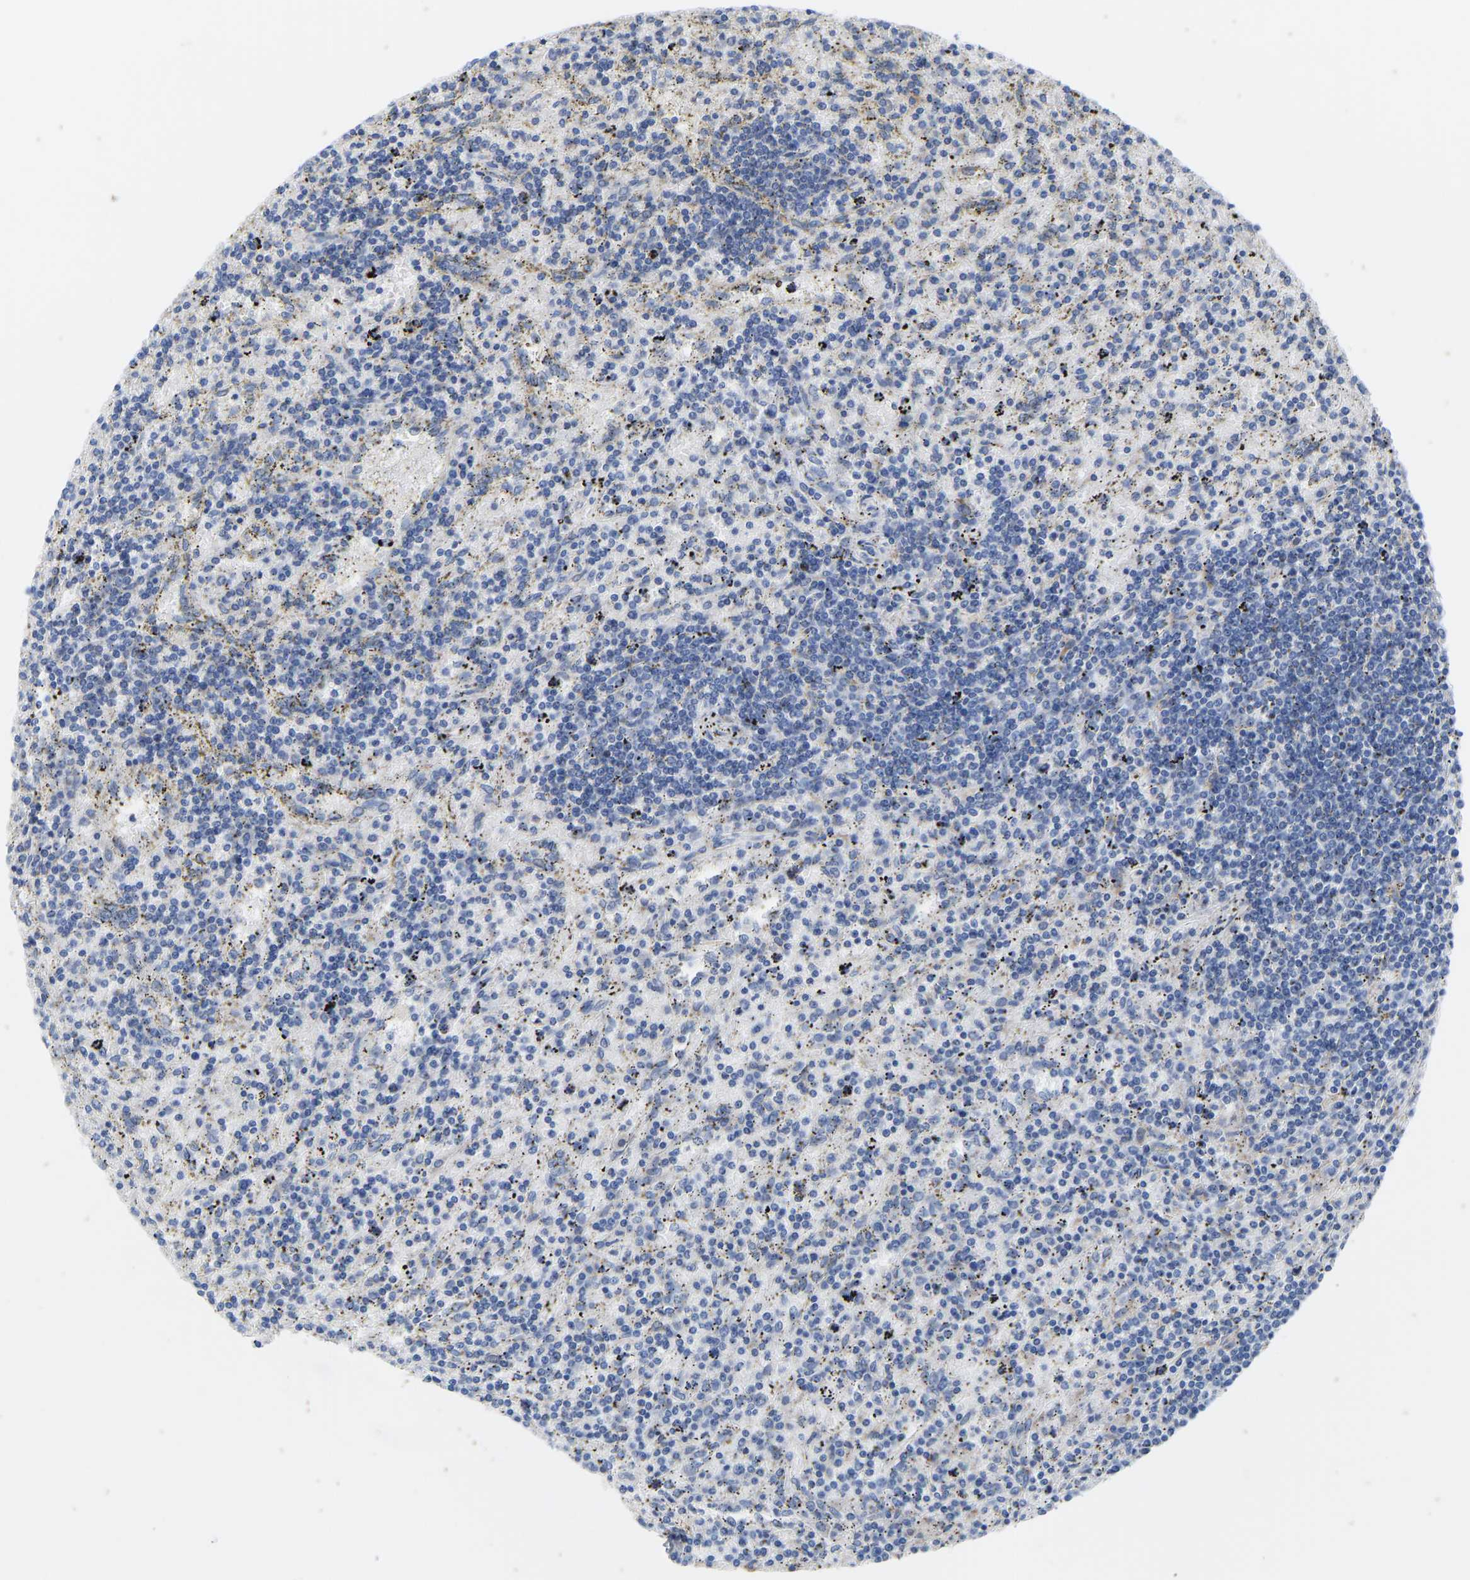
{"staining": {"intensity": "negative", "quantity": "none", "location": "none"}, "tissue": "lymphoma", "cell_type": "Tumor cells", "image_type": "cancer", "snomed": [{"axis": "morphology", "description": "Malignant lymphoma, non-Hodgkin's type, Low grade"}, {"axis": "topography", "description": "Spleen"}], "caption": "Photomicrograph shows no protein expression in tumor cells of lymphoma tissue.", "gene": "OLIG2", "patient": {"sex": "male", "age": 76}}